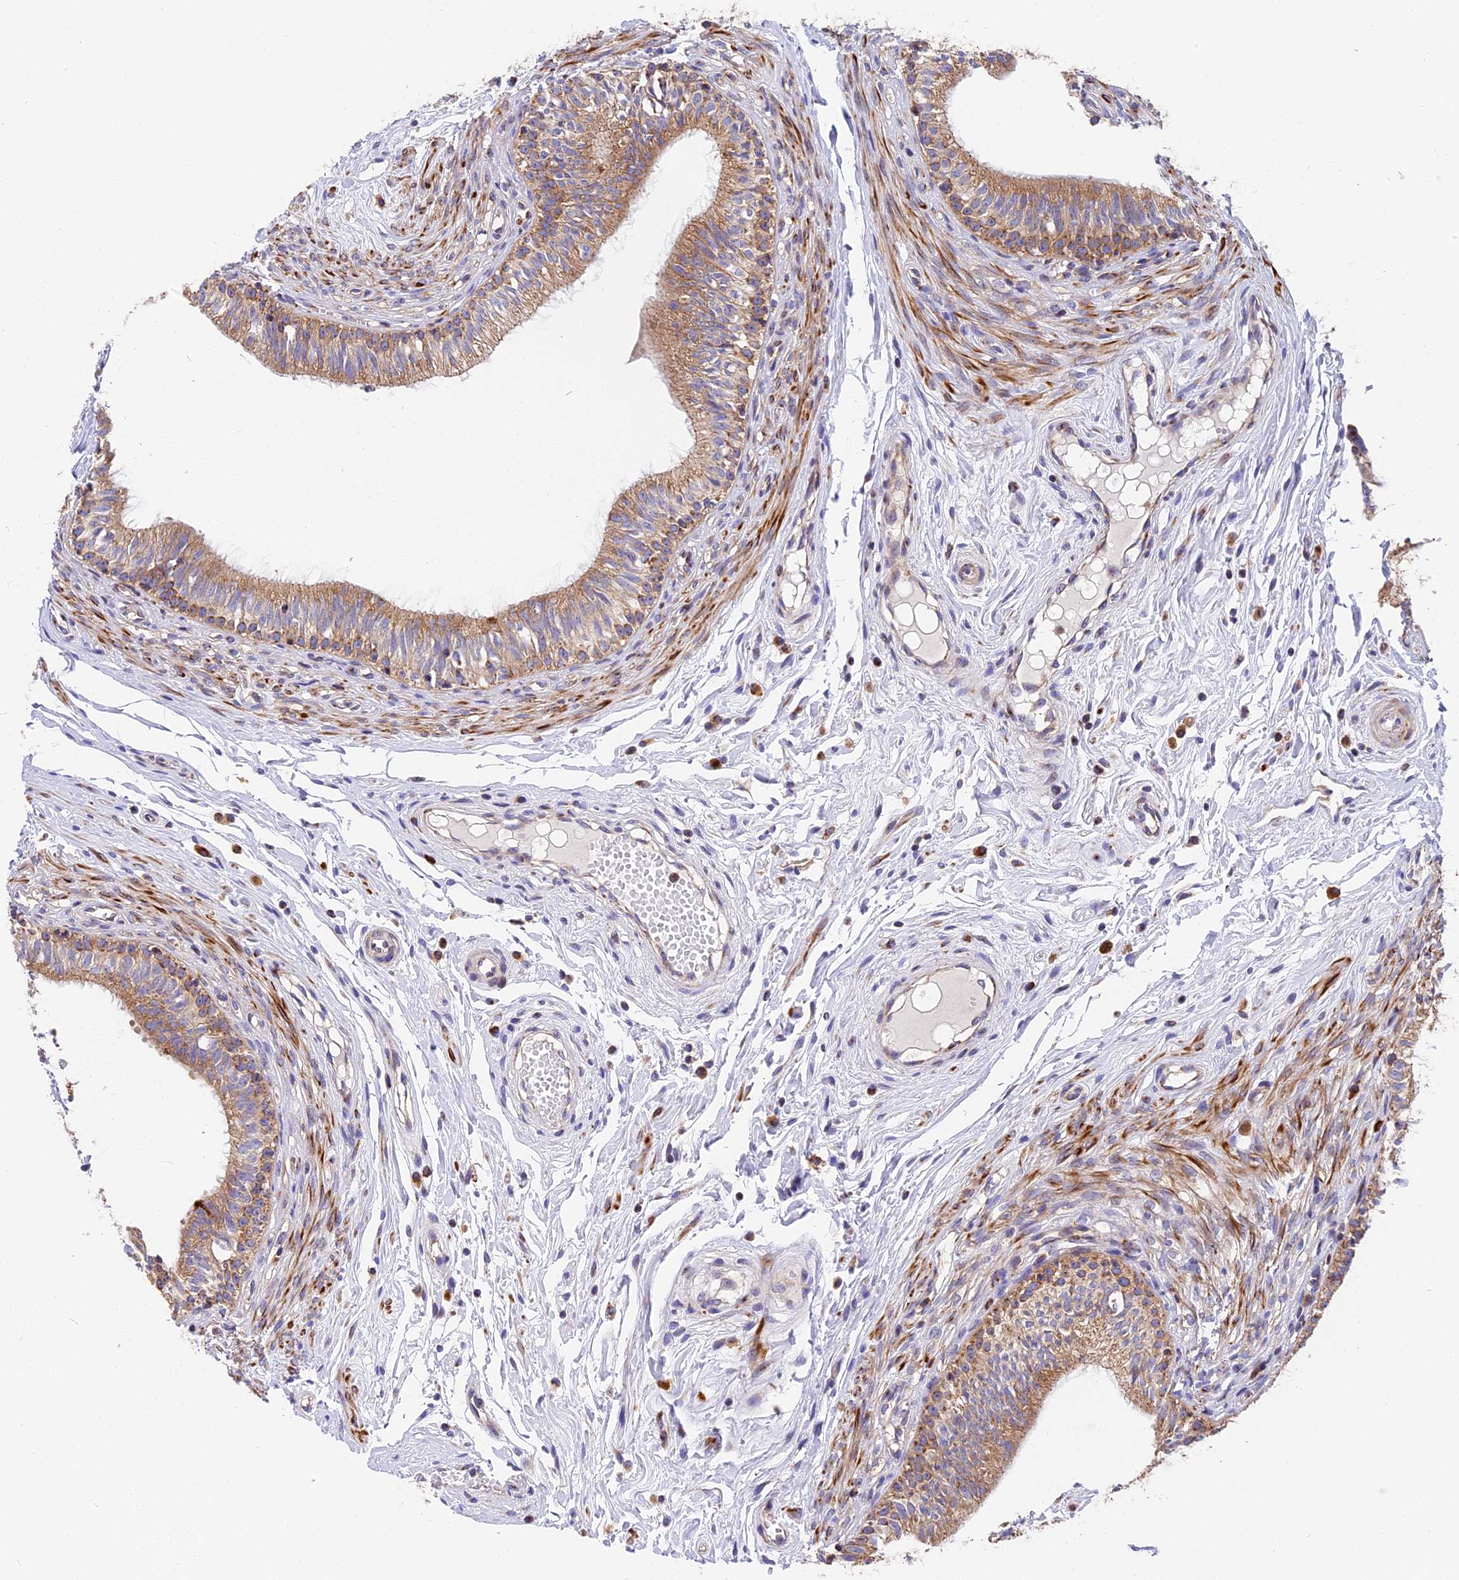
{"staining": {"intensity": "moderate", "quantity": "25%-75%", "location": "cytoplasmic/membranous"}, "tissue": "epididymis", "cell_type": "Glandular cells", "image_type": "normal", "snomed": [{"axis": "morphology", "description": "Normal tissue, NOS"}, {"axis": "topography", "description": "Epididymis, spermatic cord, NOS"}], "caption": "DAB immunohistochemical staining of normal epididymis reveals moderate cytoplasmic/membranous protein positivity in approximately 25%-75% of glandular cells. (Brightfield microscopy of DAB IHC at high magnification).", "gene": "MRAS", "patient": {"sex": "male", "age": 22}}